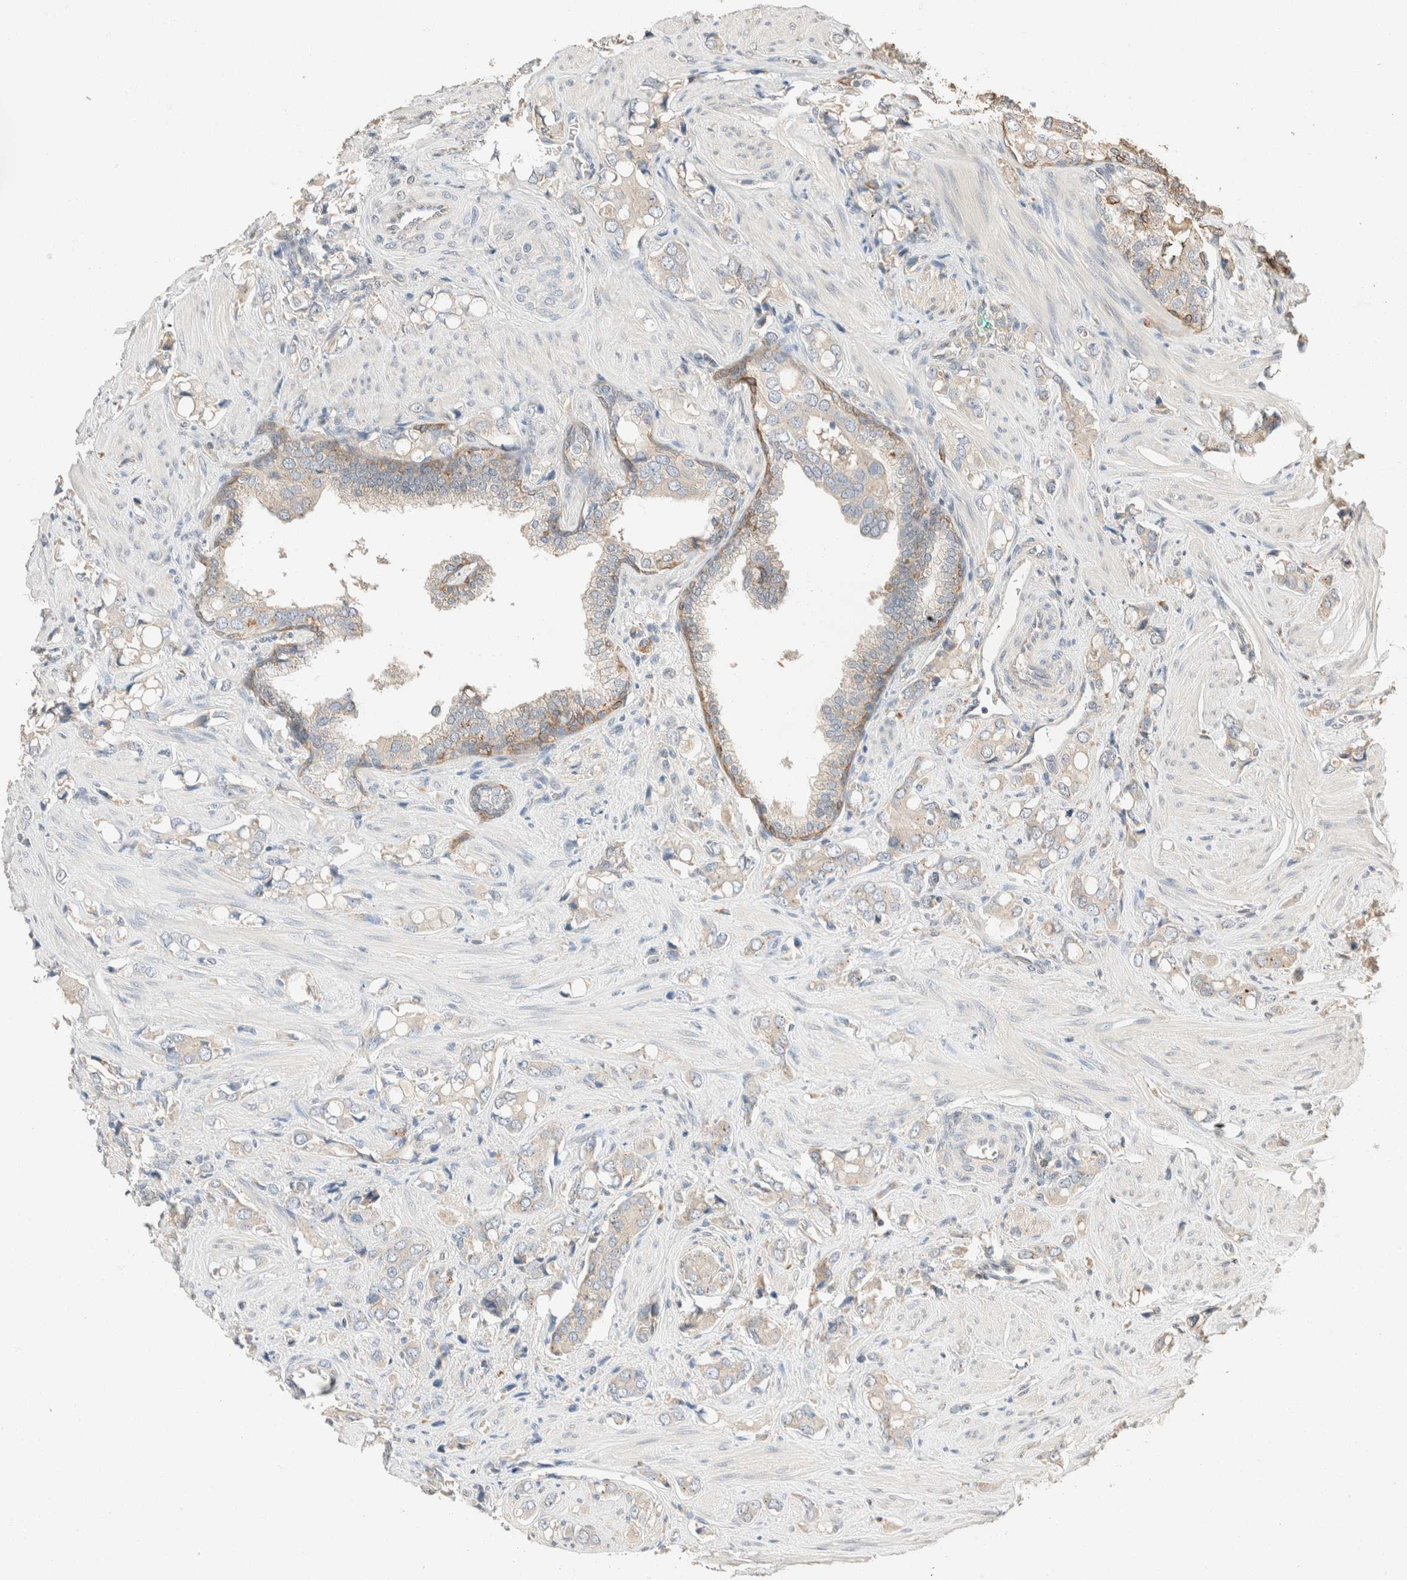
{"staining": {"intensity": "negative", "quantity": "none", "location": "none"}, "tissue": "prostate cancer", "cell_type": "Tumor cells", "image_type": "cancer", "snomed": [{"axis": "morphology", "description": "Adenocarcinoma, High grade"}, {"axis": "topography", "description": "Prostate"}], "caption": "Immunohistochemical staining of human prostate high-grade adenocarcinoma exhibits no significant expression in tumor cells. (DAB (3,3'-diaminobenzidine) immunohistochemistry (IHC) visualized using brightfield microscopy, high magnification).", "gene": "TUBD1", "patient": {"sex": "male", "age": 52}}